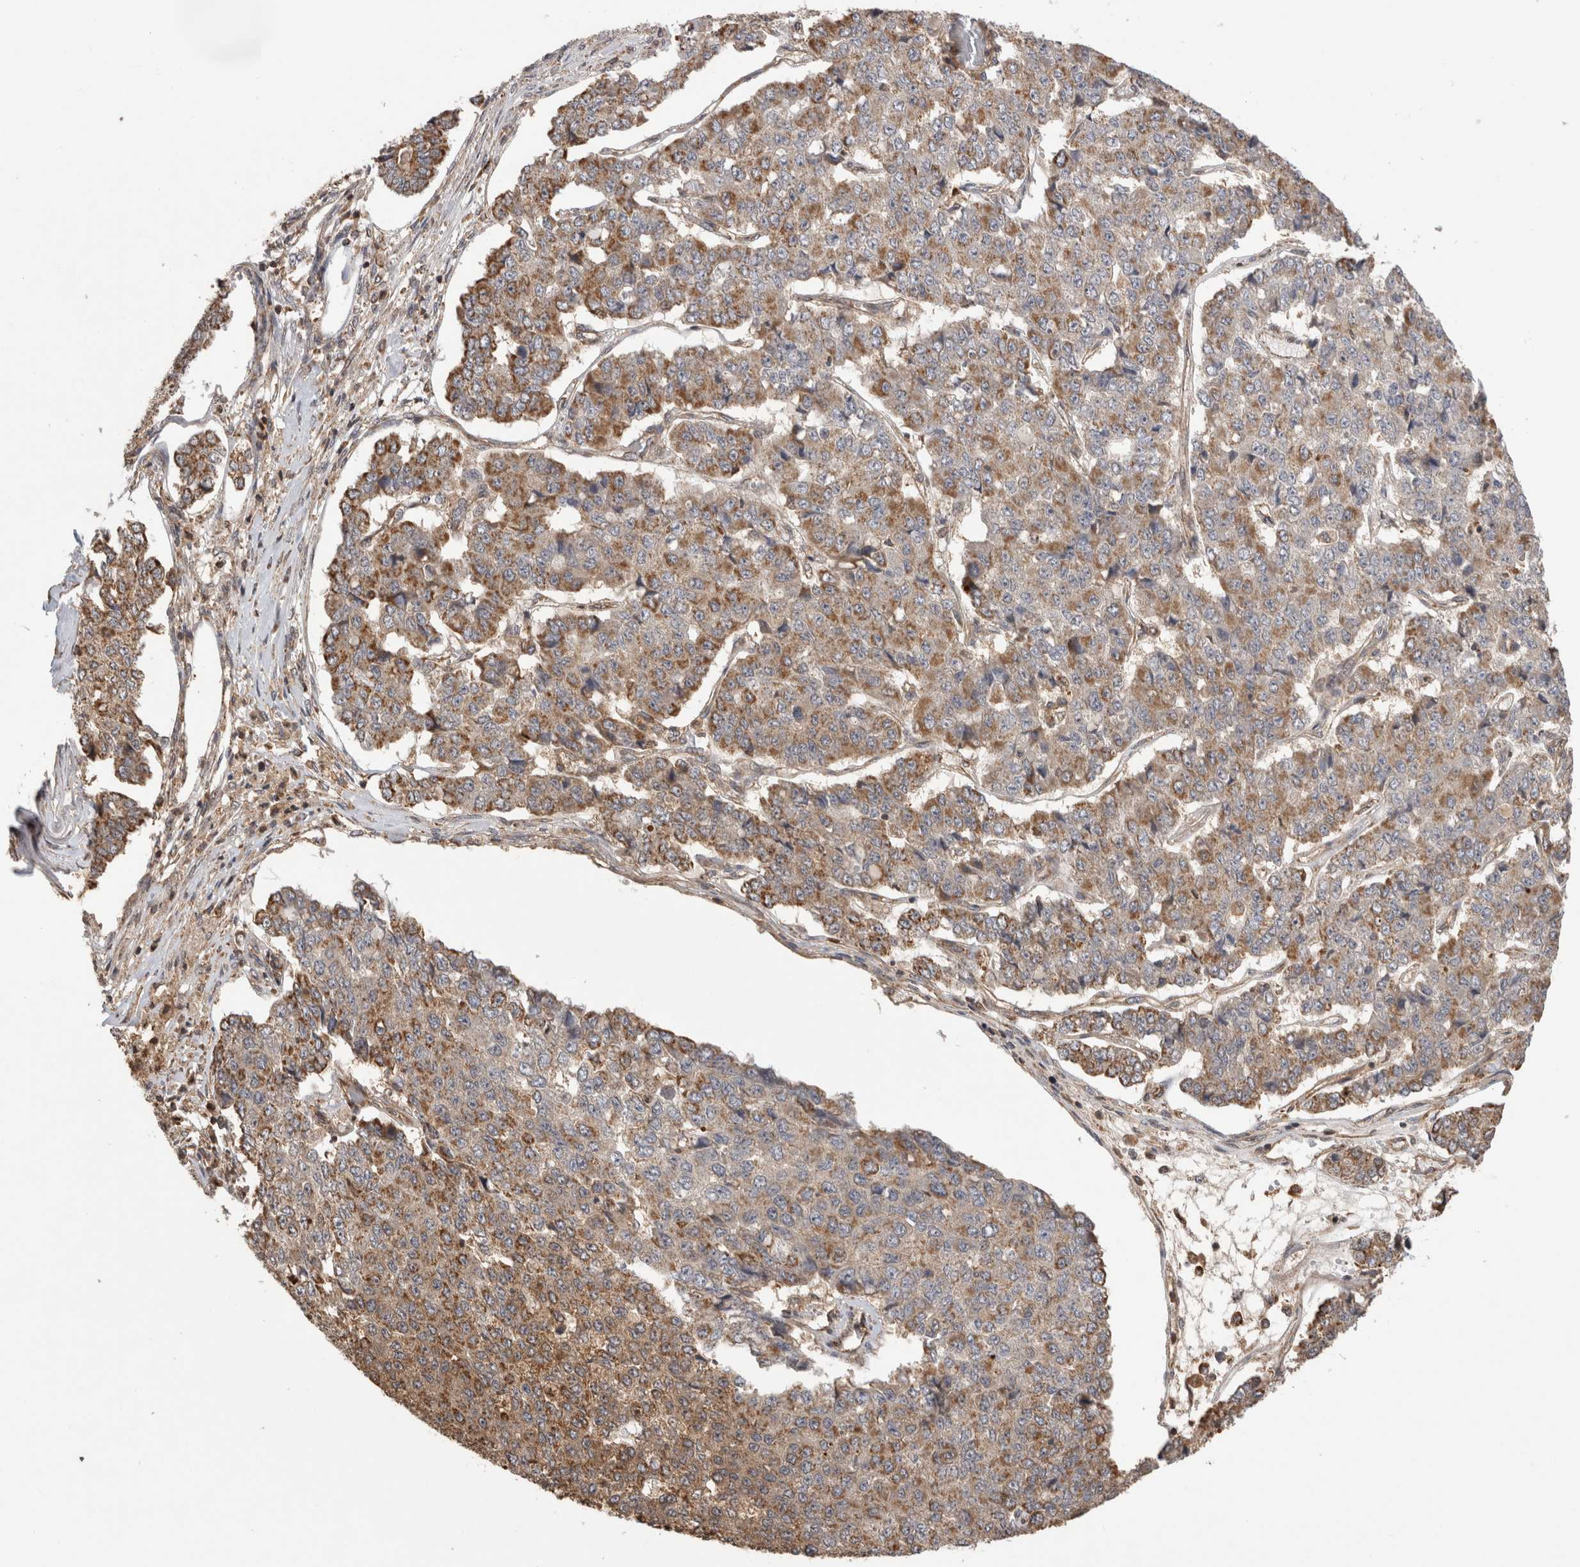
{"staining": {"intensity": "moderate", "quantity": ">75%", "location": "cytoplasmic/membranous"}, "tissue": "pancreatic cancer", "cell_type": "Tumor cells", "image_type": "cancer", "snomed": [{"axis": "morphology", "description": "Adenocarcinoma, NOS"}, {"axis": "topography", "description": "Pancreas"}], "caption": "Pancreatic adenocarcinoma was stained to show a protein in brown. There is medium levels of moderate cytoplasmic/membranous staining in about >75% of tumor cells. Nuclei are stained in blue.", "gene": "IMMP2L", "patient": {"sex": "male", "age": 50}}